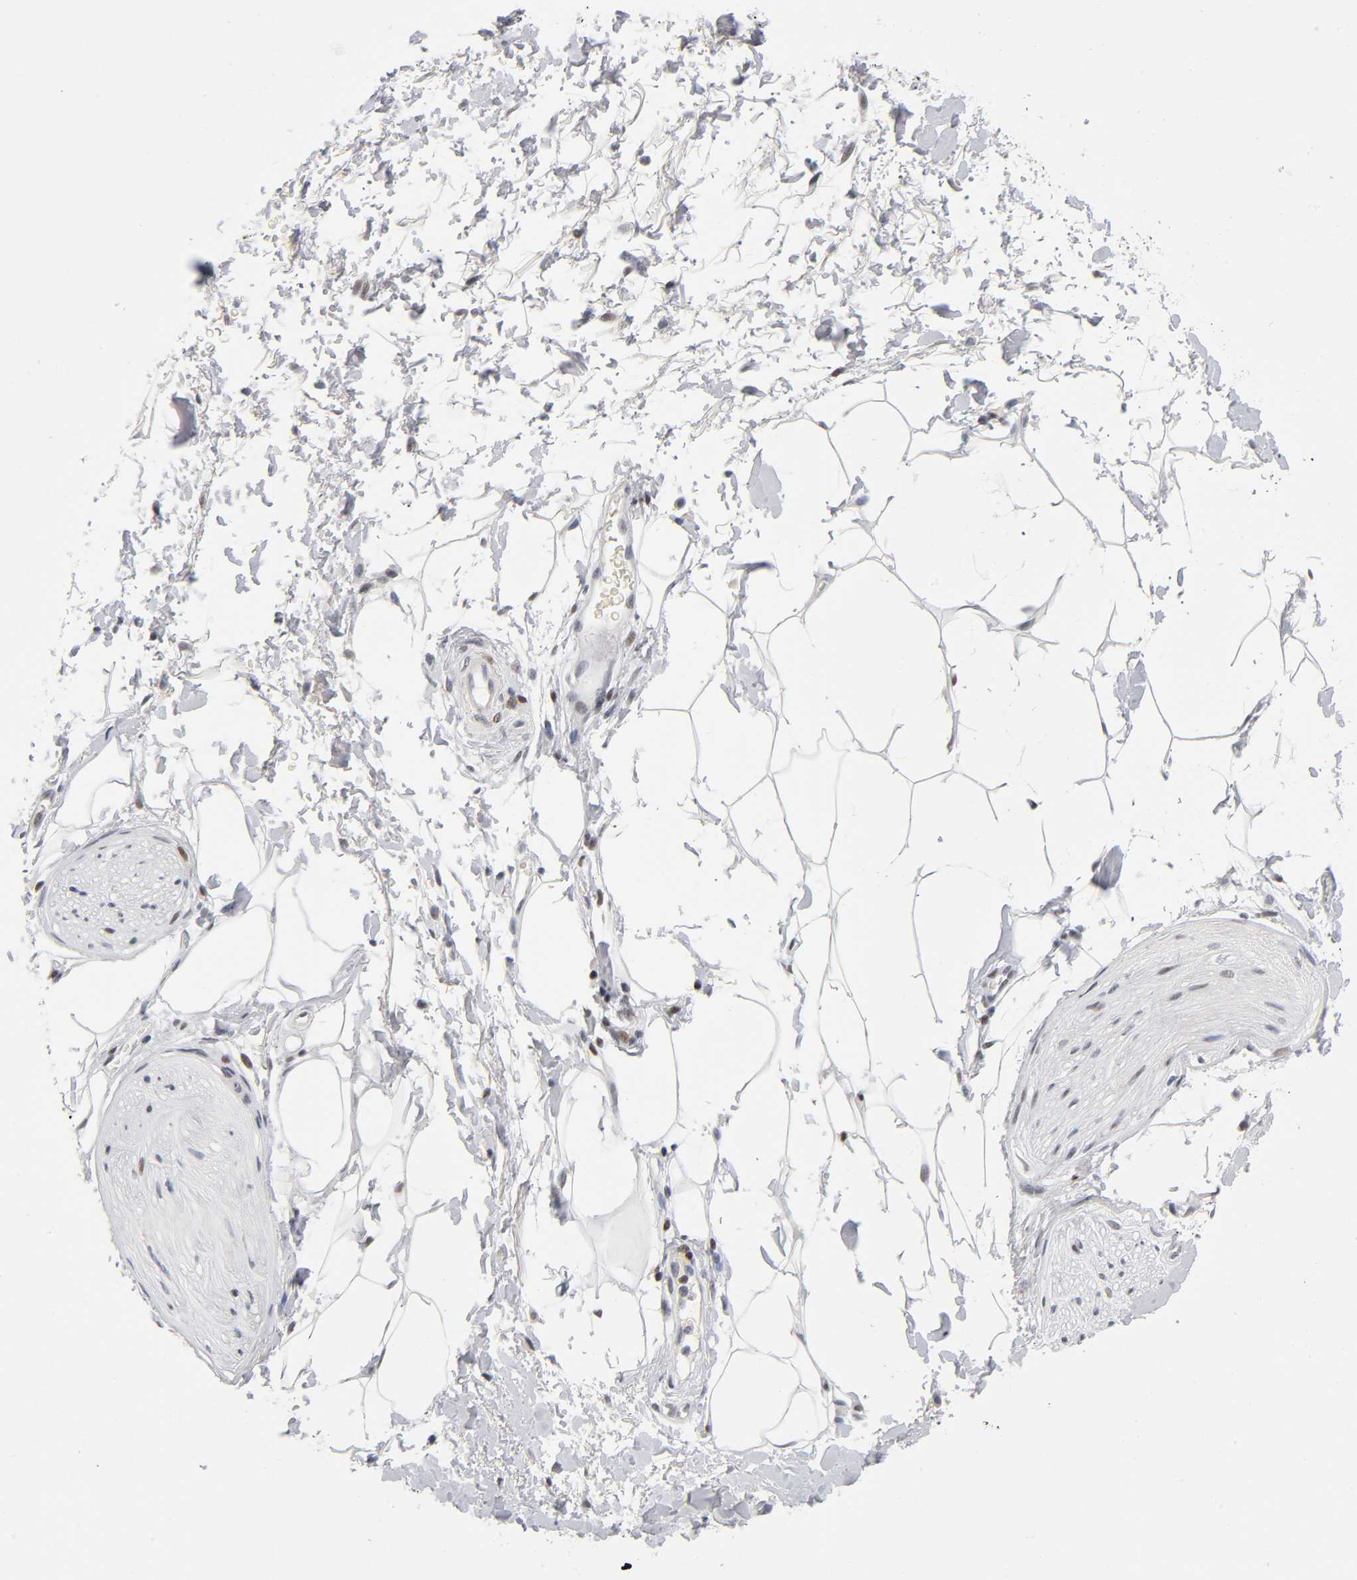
{"staining": {"intensity": "moderate", "quantity": "25%-75%", "location": "nuclear"}, "tissue": "adipose tissue", "cell_type": "Adipocytes", "image_type": "normal", "snomed": [{"axis": "morphology", "description": "Normal tissue, NOS"}, {"axis": "topography", "description": "Soft tissue"}, {"axis": "topography", "description": "Peripheral nerve tissue"}], "caption": "Protein expression analysis of normal adipose tissue demonstrates moderate nuclear positivity in about 25%-75% of adipocytes.", "gene": "SP3", "patient": {"sex": "female", "age": 71}}